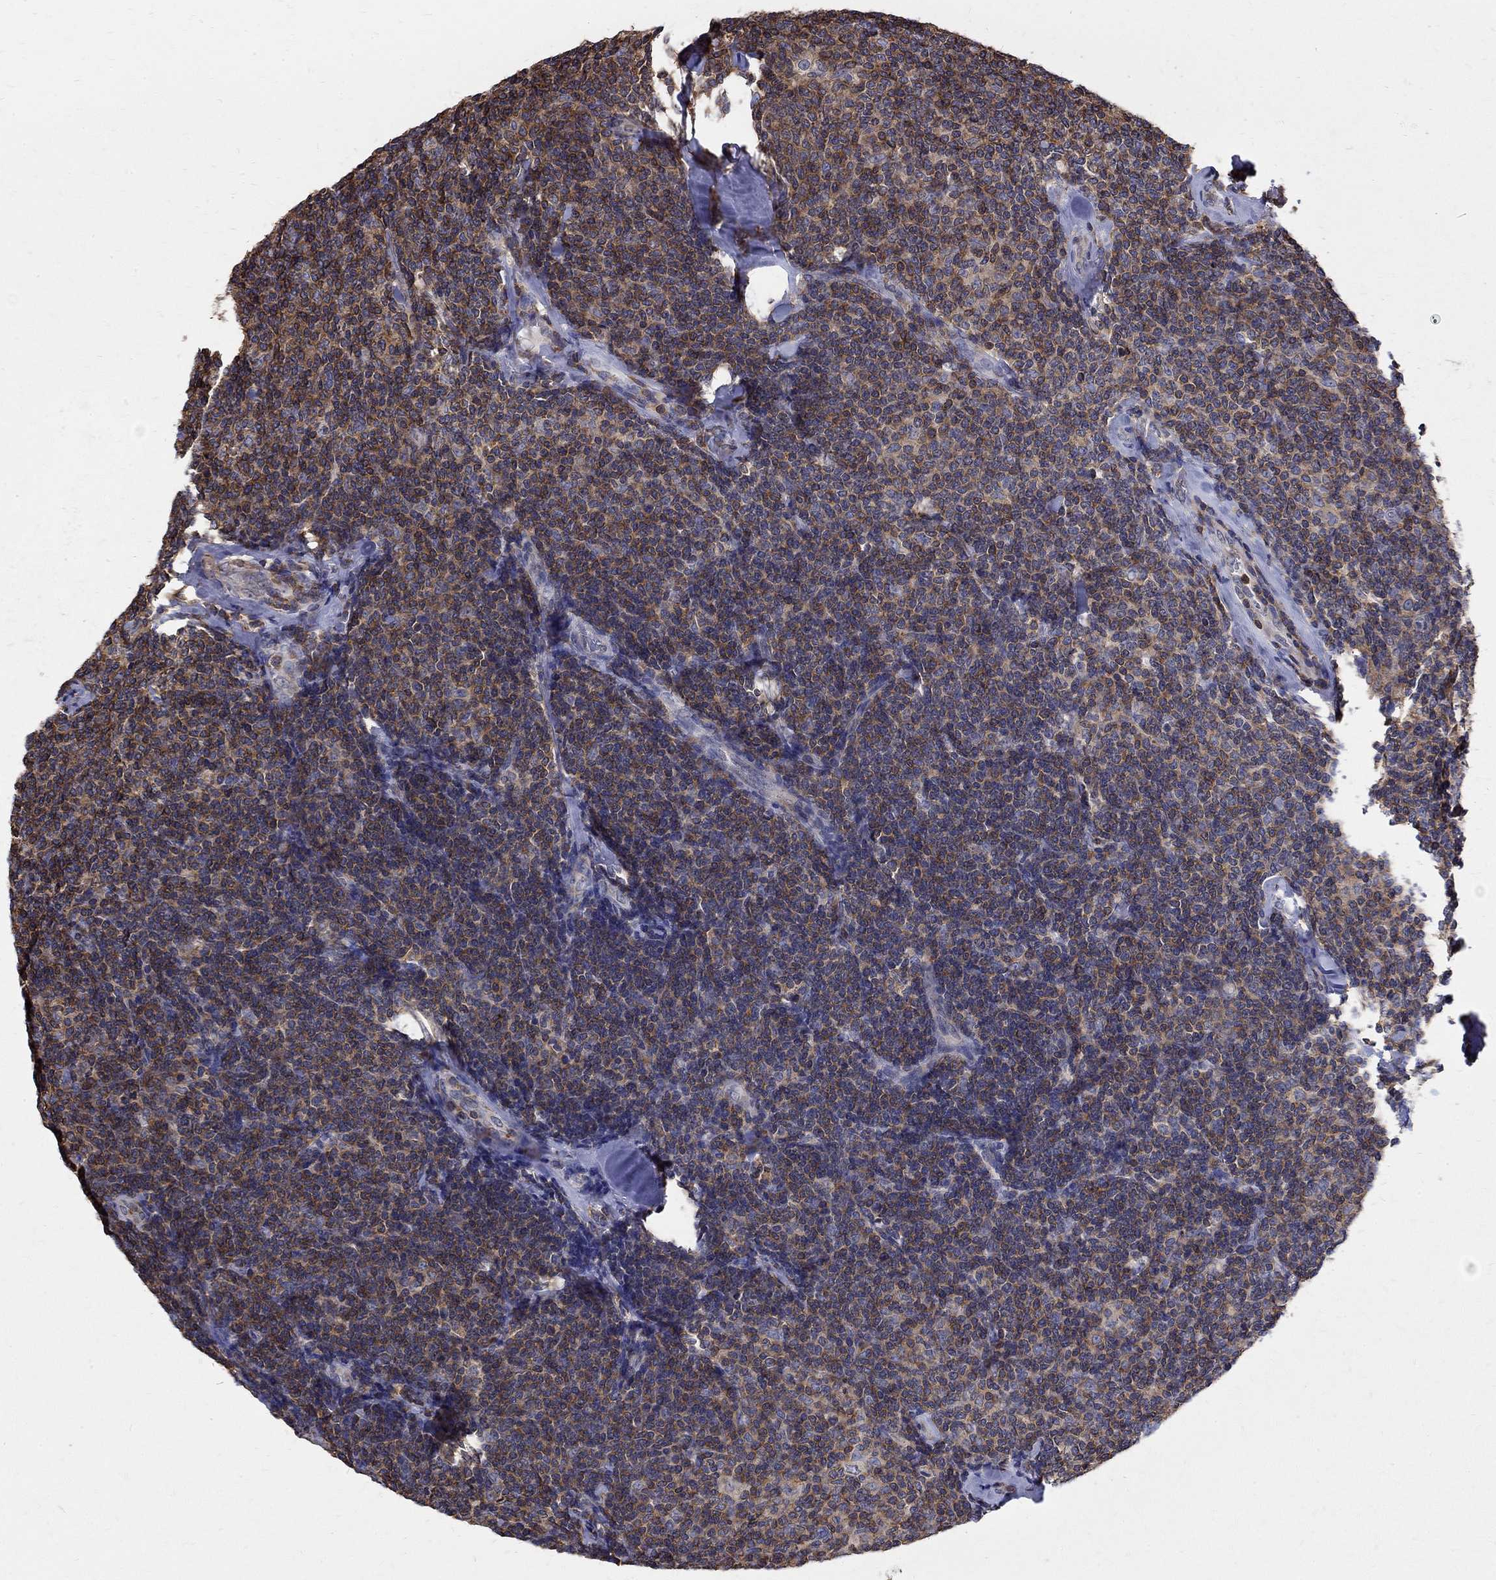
{"staining": {"intensity": "moderate", "quantity": "25%-75%", "location": "cytoplasmic/membranous"}, "tissue": "lymphoma", "cell_type": "Tumor cells", "image_type": "cancer", "snomed": [{"axis": "morphology", "description": "Malignant lymphoma, non-Hodgkin's type, Low grade"}, {"axis": "topography", "description": "Lymph node"}], "caption": "Immunohistochemistry (IHC) histopathology image of neoplastic tissue: human malignant lymphoma, non-Hodgkin's type (low-grade) stained using immunohistochemistry exhibits medium levels of moderate protein expression localized specifically in the cytoplasmic/membranous of tumor cells, appearing as a cytoplasmic/membranous brown color.", "gene": "AGAP2", "patient": {"sex": "female", "age": 56}}